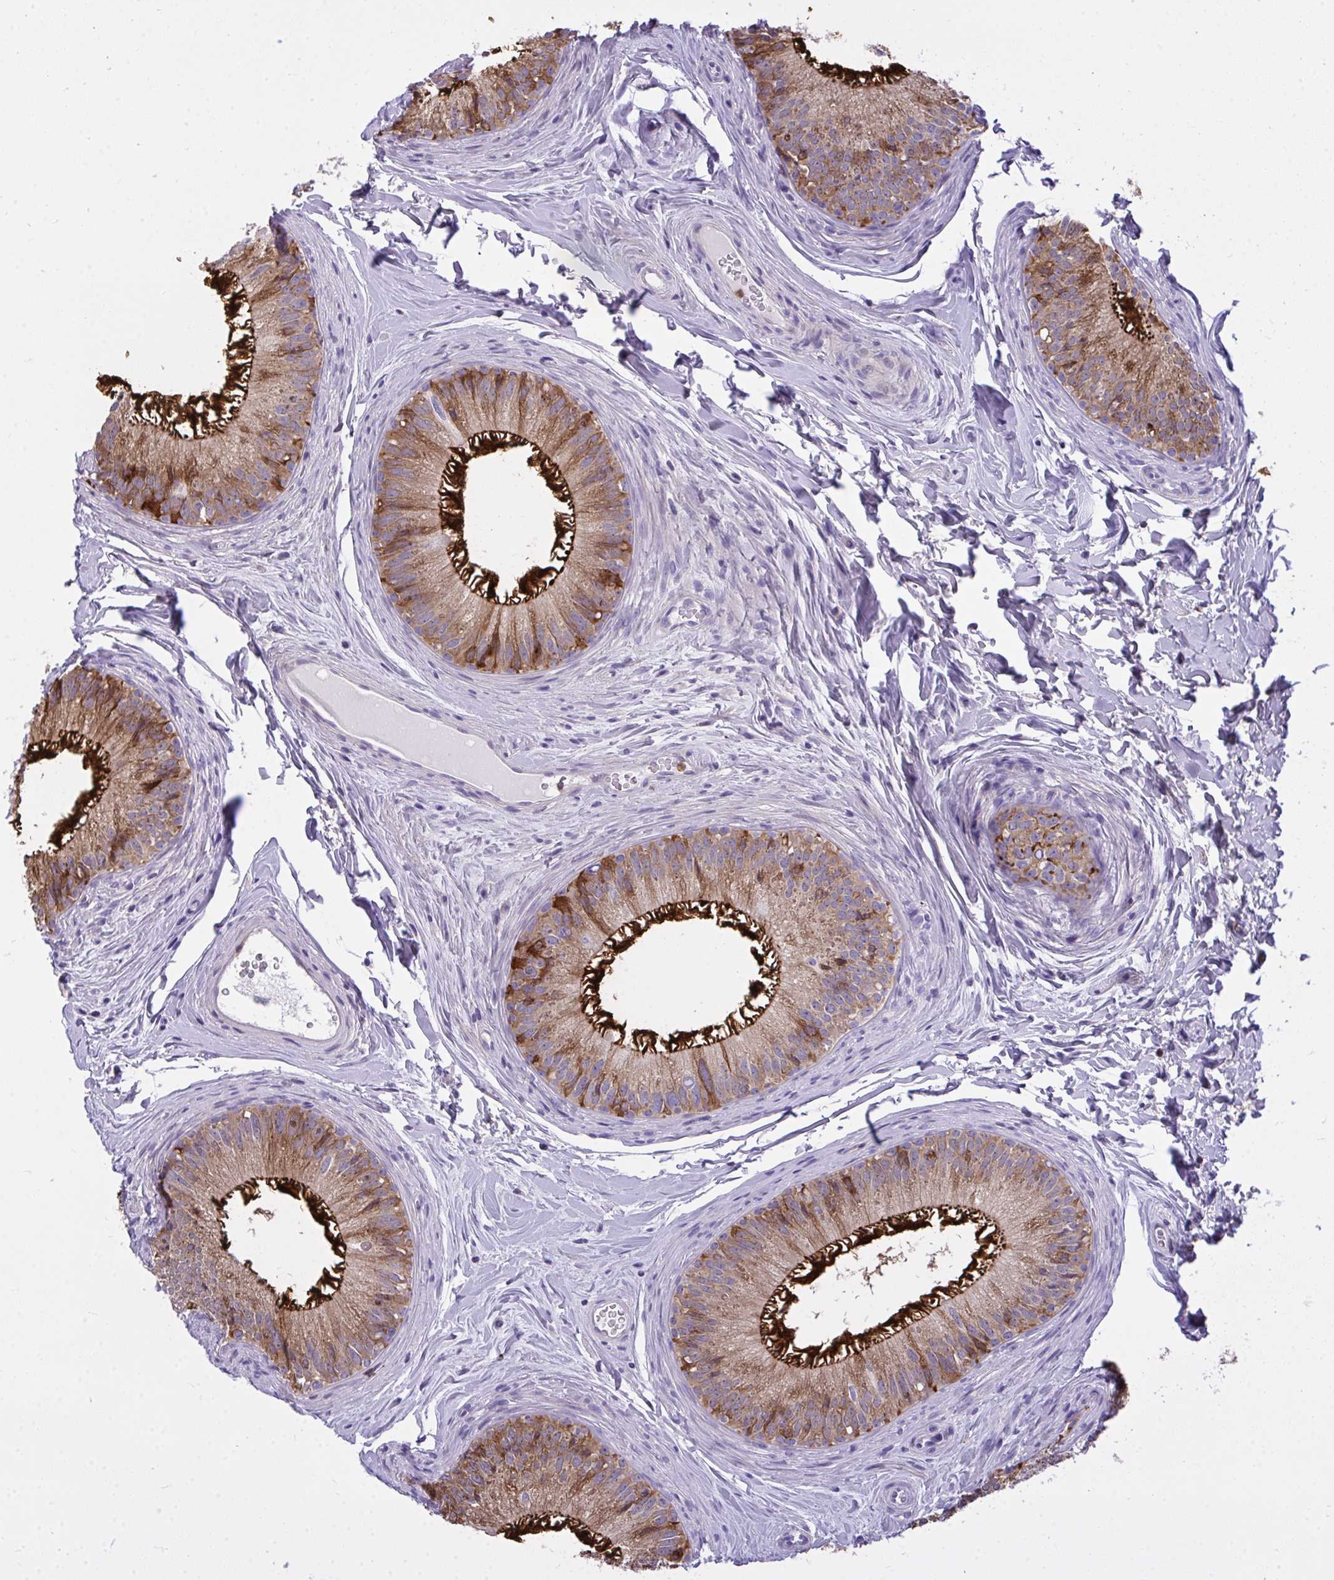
{"staining": {"intensity": "strong", "quantity": ">75%", "location": "cytoplasmic/membranous"}, "tissue": "epididymis", "cell_type": "Glandular cells", "image_type": "normal", "snomed": [{"axis": "morphology", "description": "Normal tissue, NOS"}, {"axis": "topography", "description": "Epididymis"}], "caption": "Unremarkable epididymis exhibits strong cytoplasmic/membranous expression in about >75% of glandular cells, visualized by immunohistochemistry.", "gene": "AP5M1", "patient": {"sex": "male", "age": 44}}